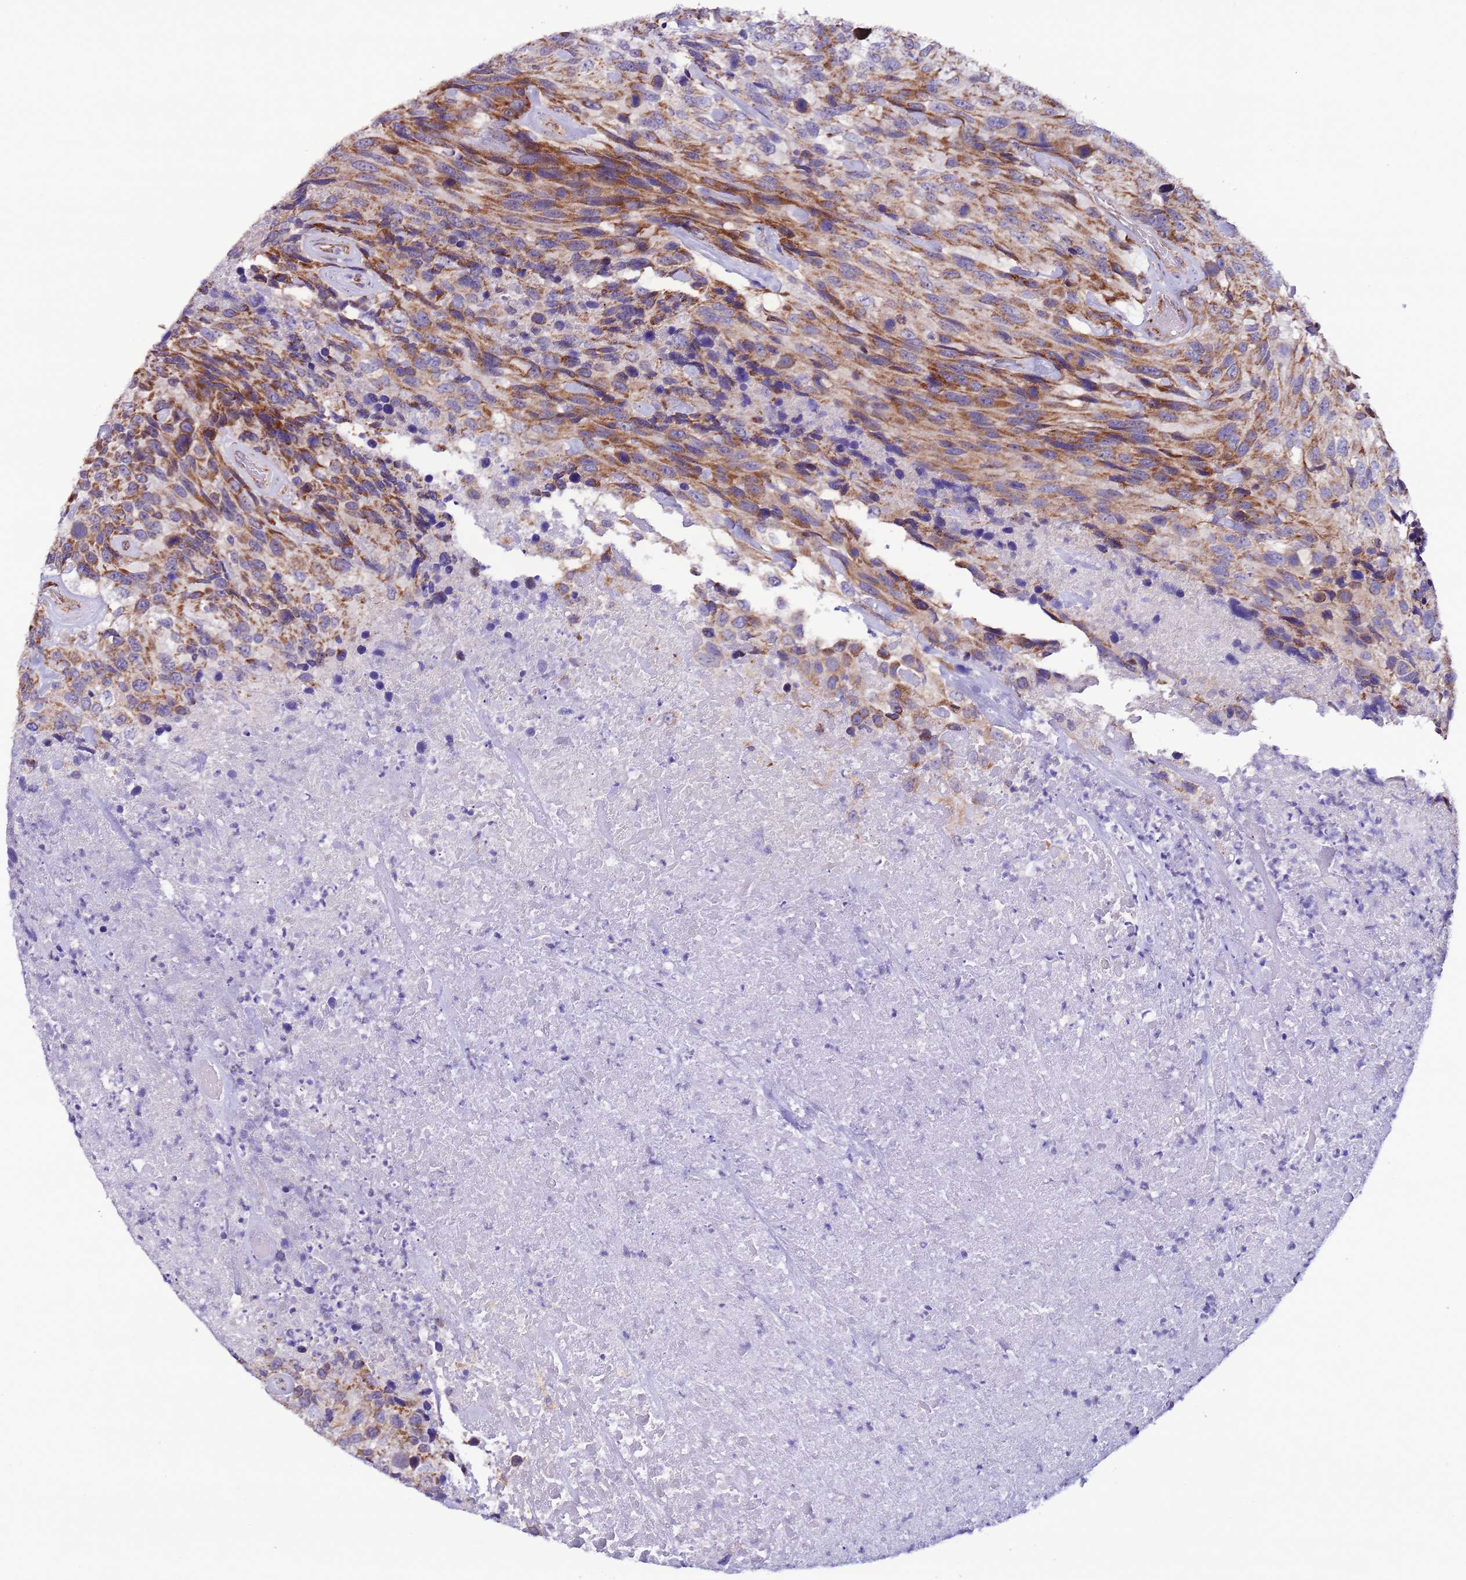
{"staining": {"intensity": "moderate", "quantity": ">75%", "location": "cytoplasmic/membranous"}, "tissue": "urothelial cancer", "cell_type": "Tumor cells", "image_type": "cancer", "snomed": [{"axis": "morphology", "description": "Urothelial carcinoma, High grade"}, {"axis": "topography", "description": "Urinary bladder"}], "caption": "Protein expression analysis of urothelial cancer demonstrates moderate cytoplasmic/membranous staining in approximately >75% of tumor cells.", "gene": "AHI1", "patient": {"sex": "female", "age": 70}}